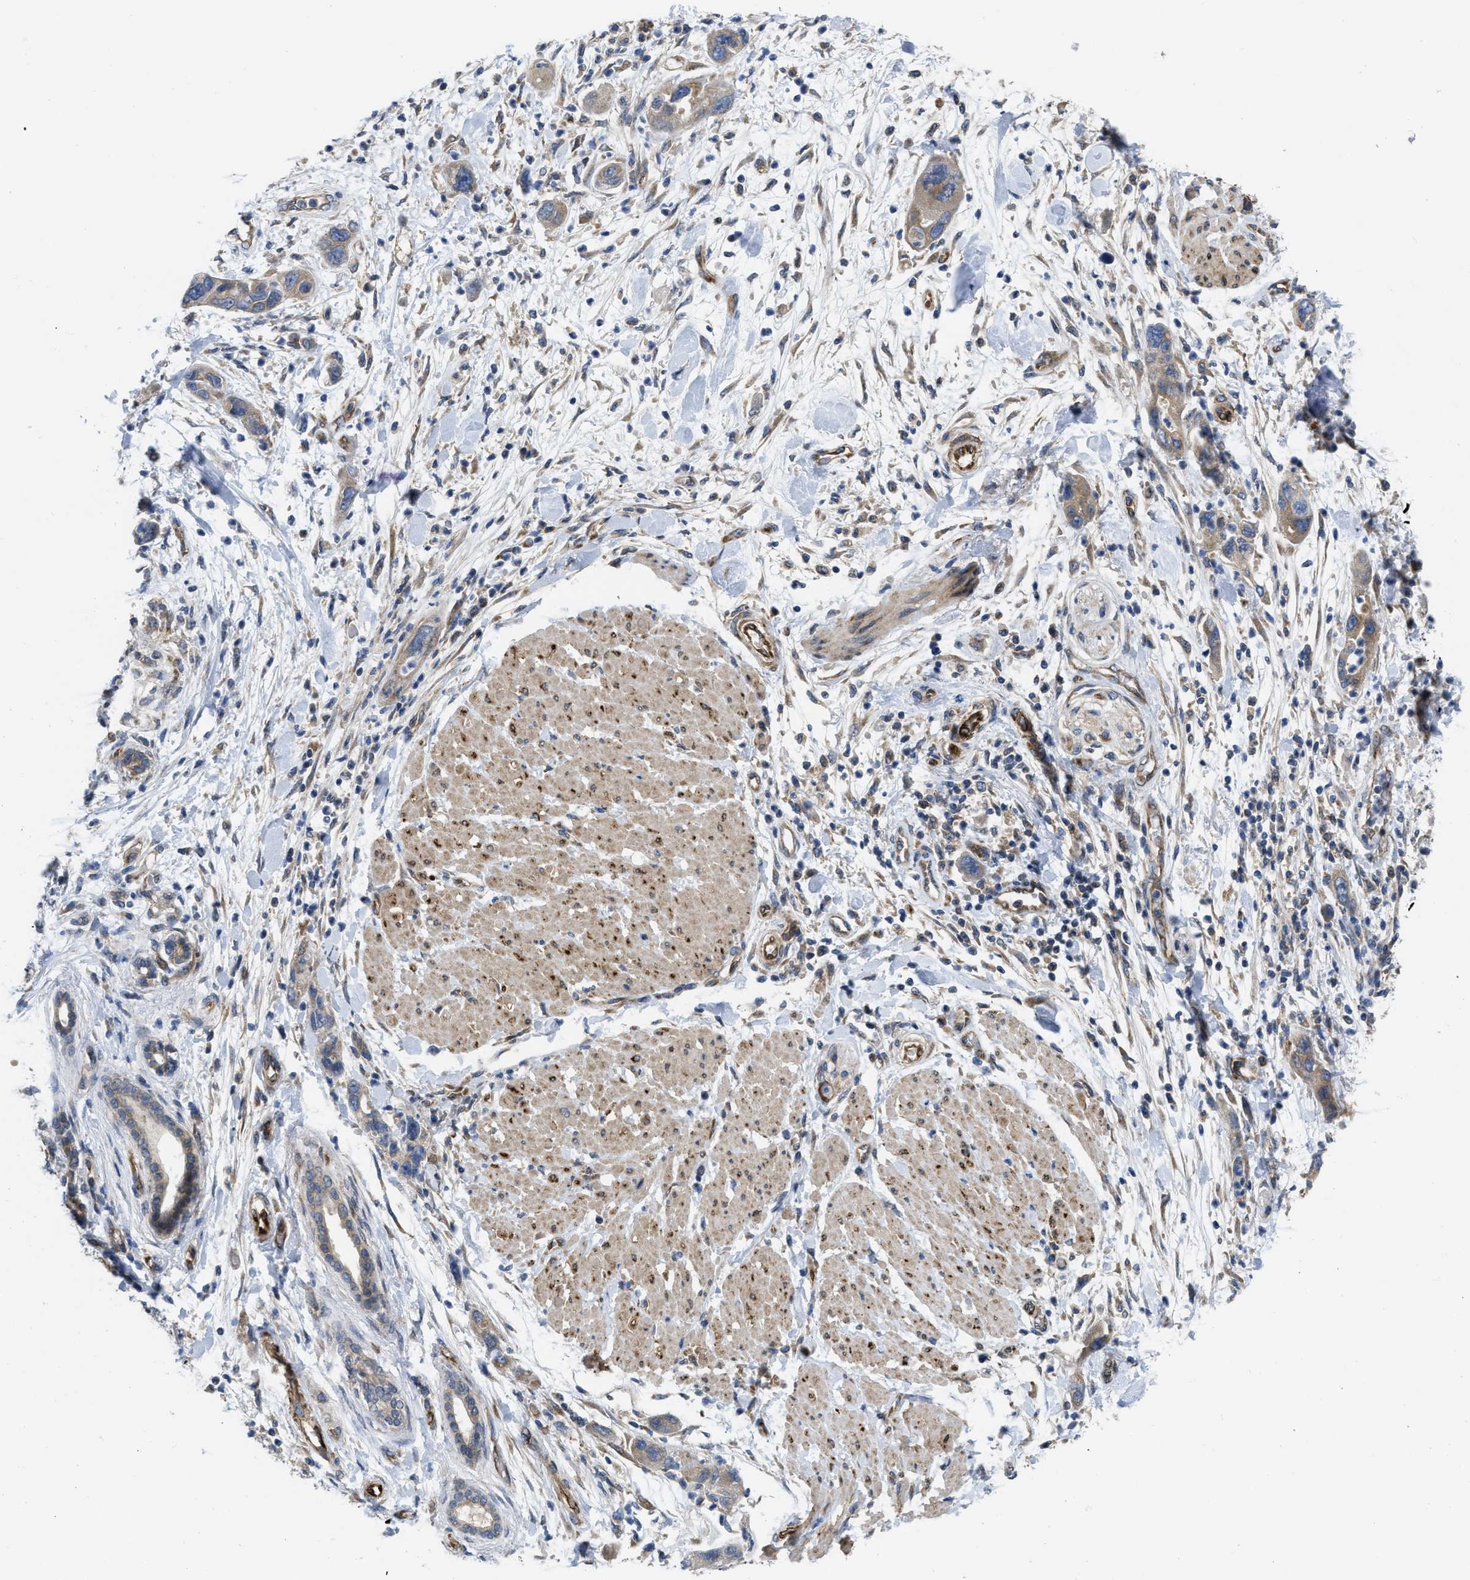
{"staining": {"intensity": "moderate", "quantity": "25%-75%", "location": "cytoplasmic/membranous"}, "tissue": "pancreatic cancer", "cell_type": "Tumor cells", "image_type": "cancer", "snomed": [{"axis": "morphology", "description": "Normal tissue, NOS"}, {"axis": "morphology", "description": "Adenocarcinoma, NOS"}, {"axis": "topography", "description": "Pancreas"}], "caption": "A histopathology image showing moderate cytoplasmic/membranous expression in about 25%-75% of tumor cells in pancreatic cancer, as visualized by brown immunohistochemical staining.", "gene": "EOGT", "patient": {"sex": "female", "age": 71}}